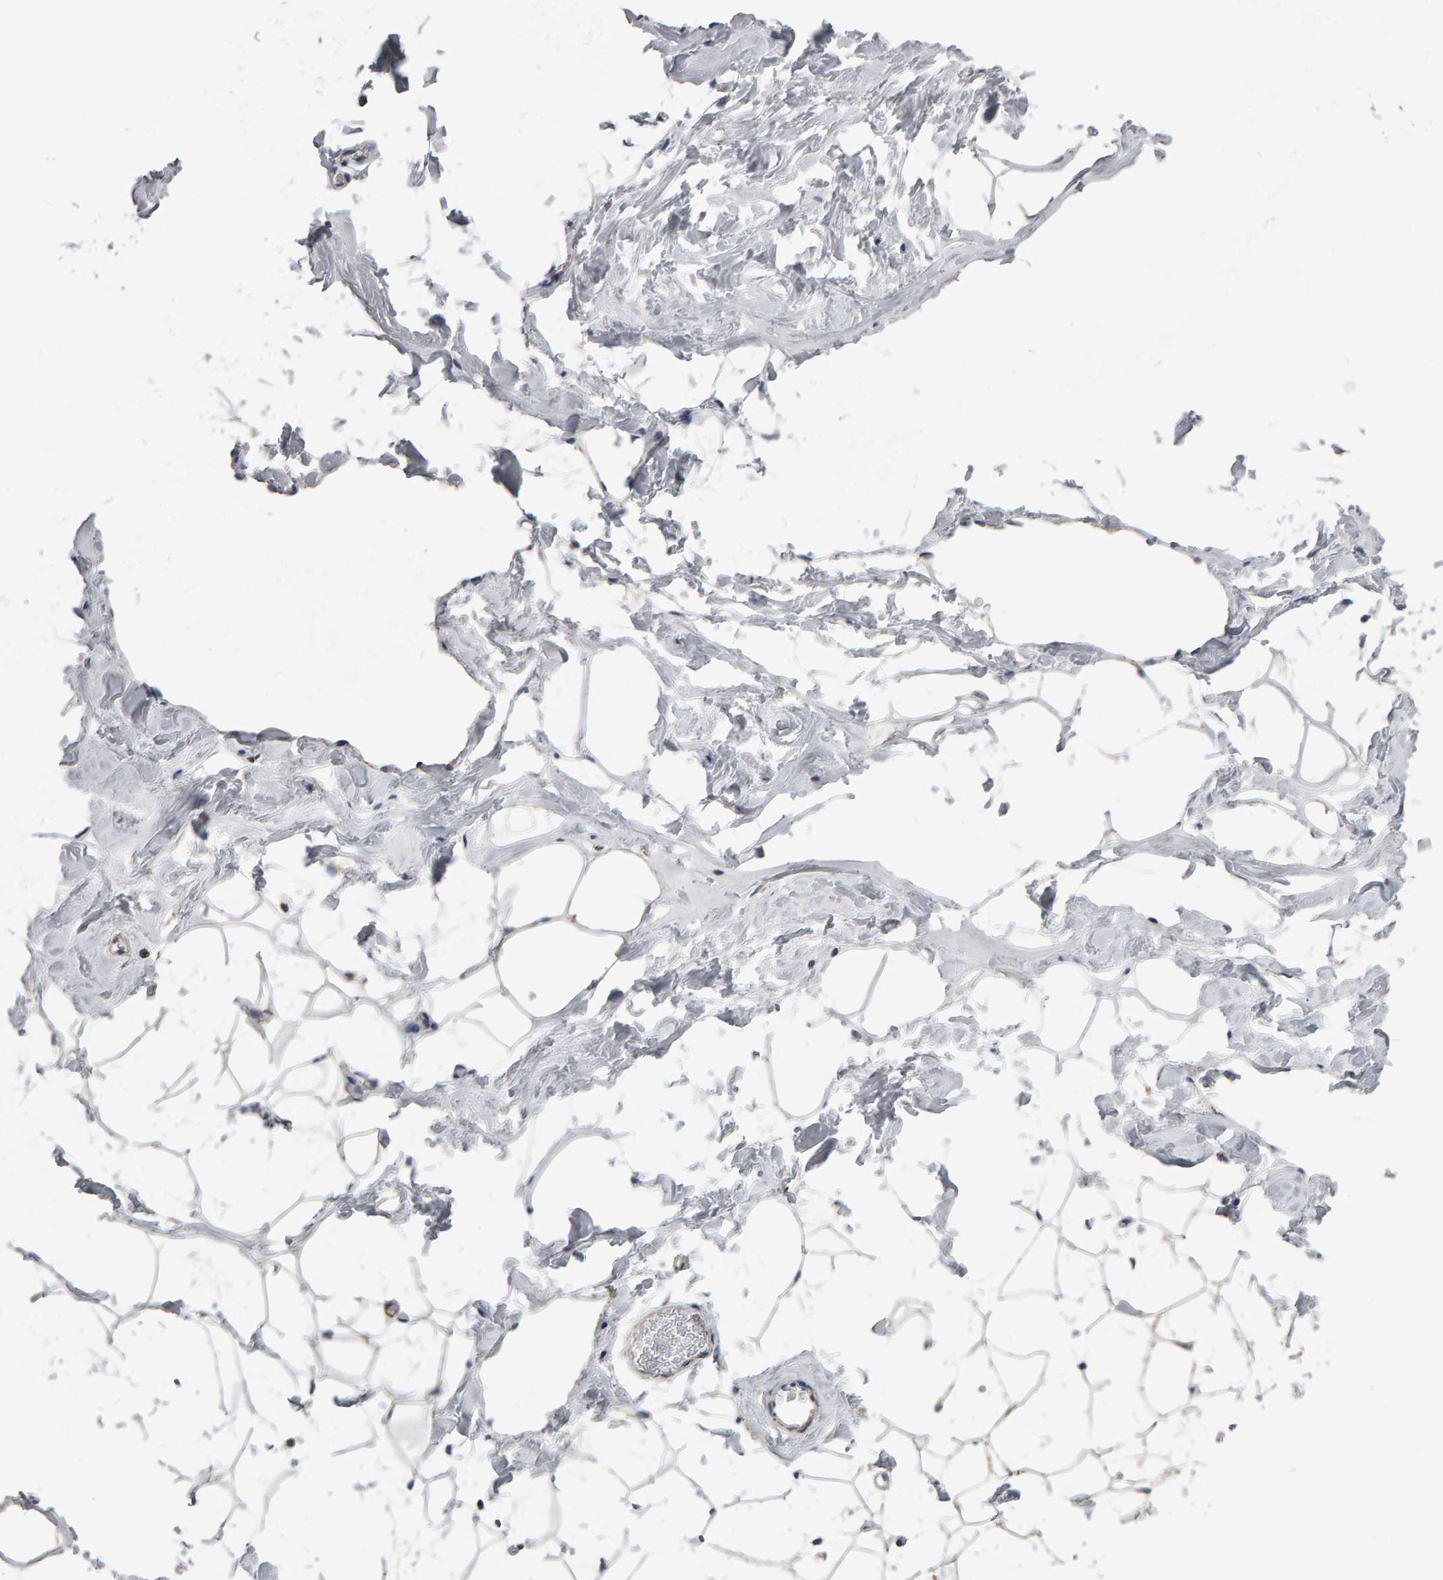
{"staining": {"intensity": "moderate", "quantity": ">75%", "location": "cytoplasmic/membranous"}, "tissue": "soft tissue", "cell_type": "Fibroblasts", "image_type": "normal", "snomed": [{"axis": "morphology", "description": "Normal tissue, NOS"}, {"axis": "morphology", "description": "Fibrosis, NOS"}, {"axis": "topography", "description": "Breast"}, {"axis": "topography", "description": "Adipose tissue"}], "caption": "Immunohistochemistry (IHC) staining of normal soft tissue, which exhibits medium levels of moderate cytoplasmic/membranous positivity in approximately >75% of fibroblasts indicating moderate cytoplasmic/membranous protein staining. The staining was performed using DAB (brown) for protein detection and nuclei were counterstained in hematoxylin (blue).", "gene": "TOM1L1", "patient": {"sex": "female", "age": 39}}